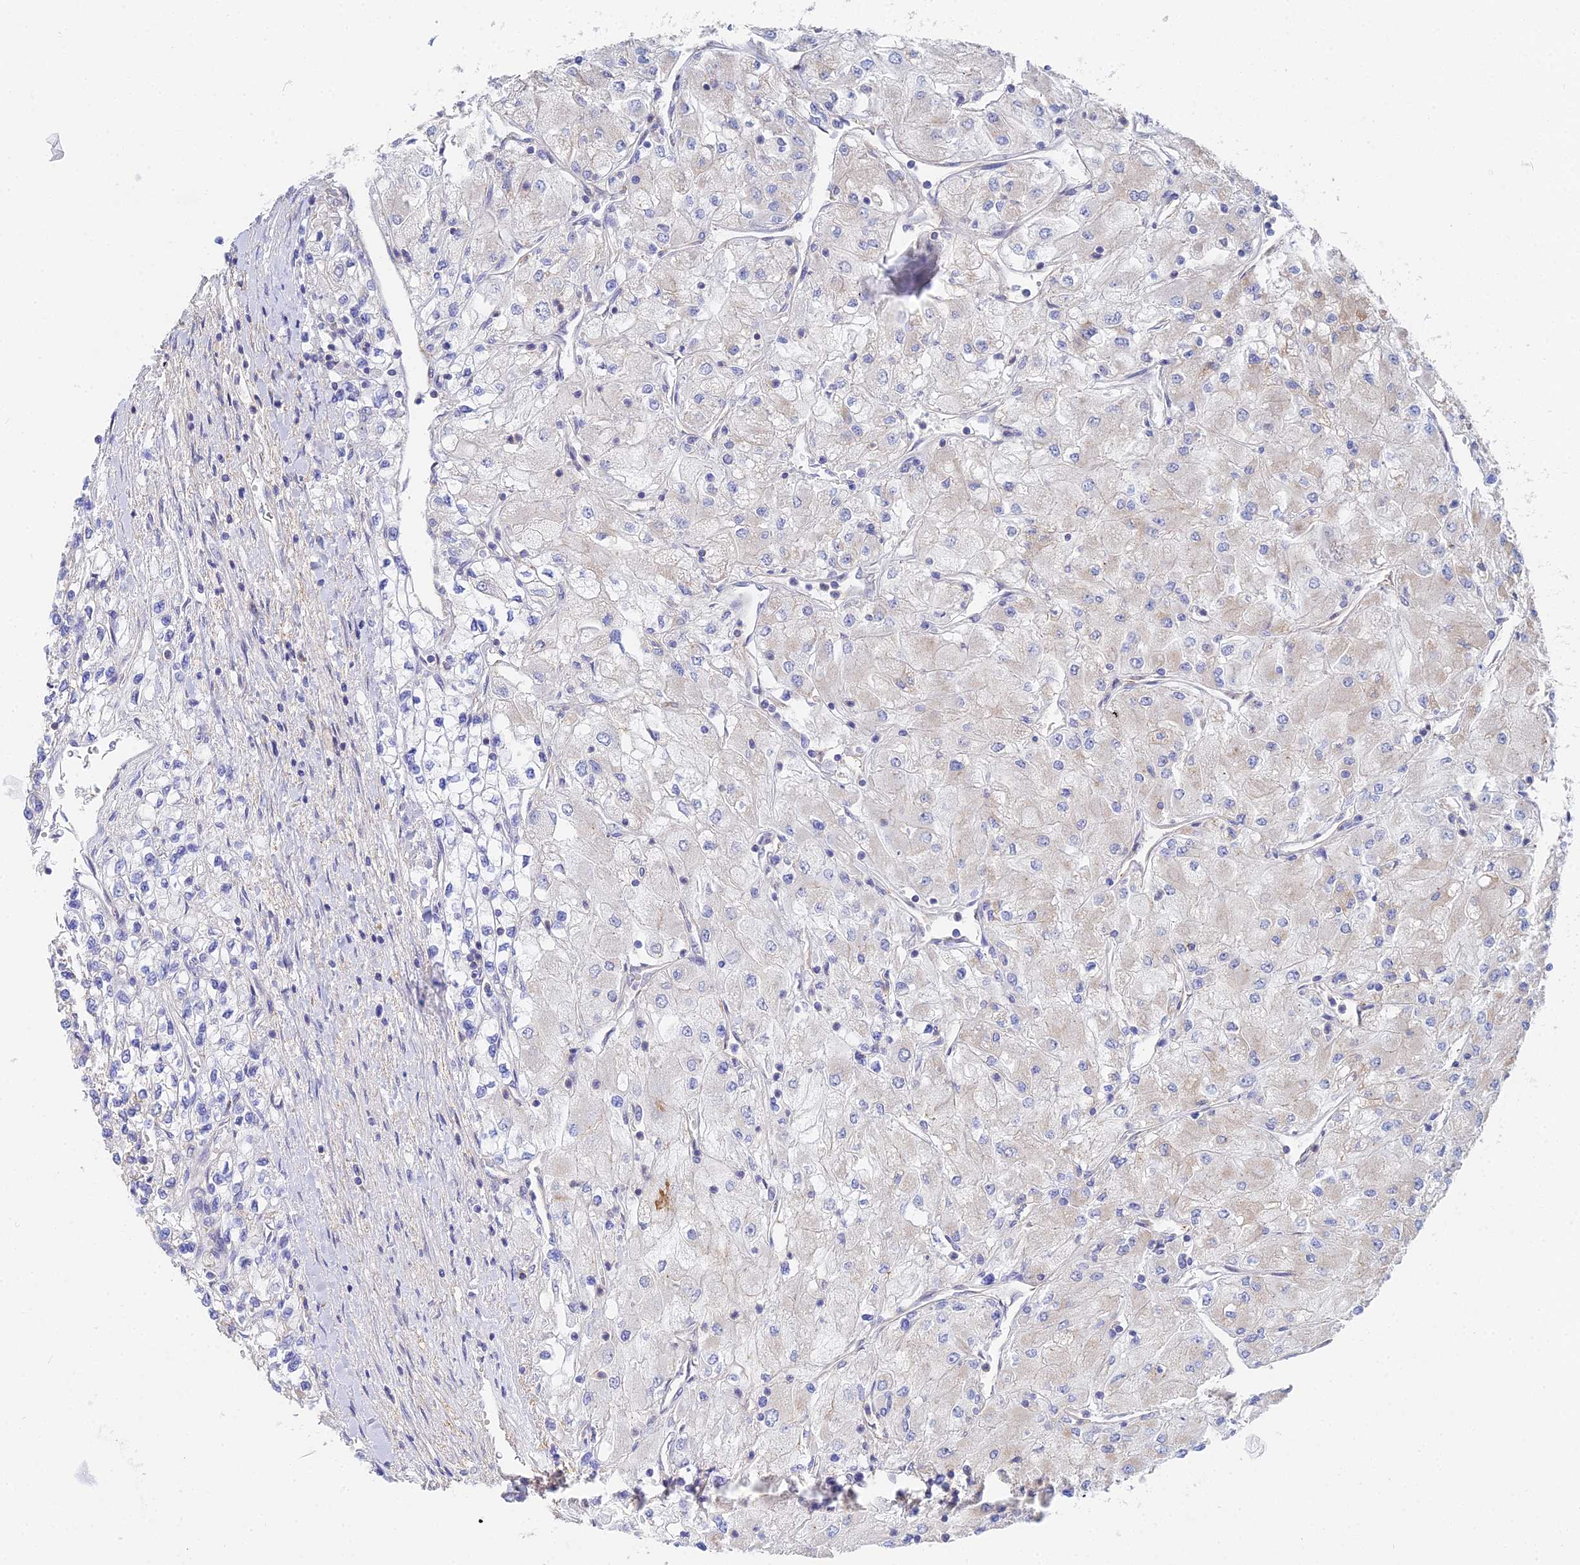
{"staining": {"intensity": "negative", "quantity": "none", "location": "none"}, "tissue": "renal cancer", "cell_type": "Tumor cells", "image_type": "cancer", "snomed": [{"axis": "morphology", "description": "Adenocarcinoma, NOS"}, {"axis": "topography", "description": "Kidney"}], "caption": "An image of human renal adenocarcinoma is negative for staining in tumor cells.", "gene": "DNAH14", "patient": {"sex": "male", "age": 80}}